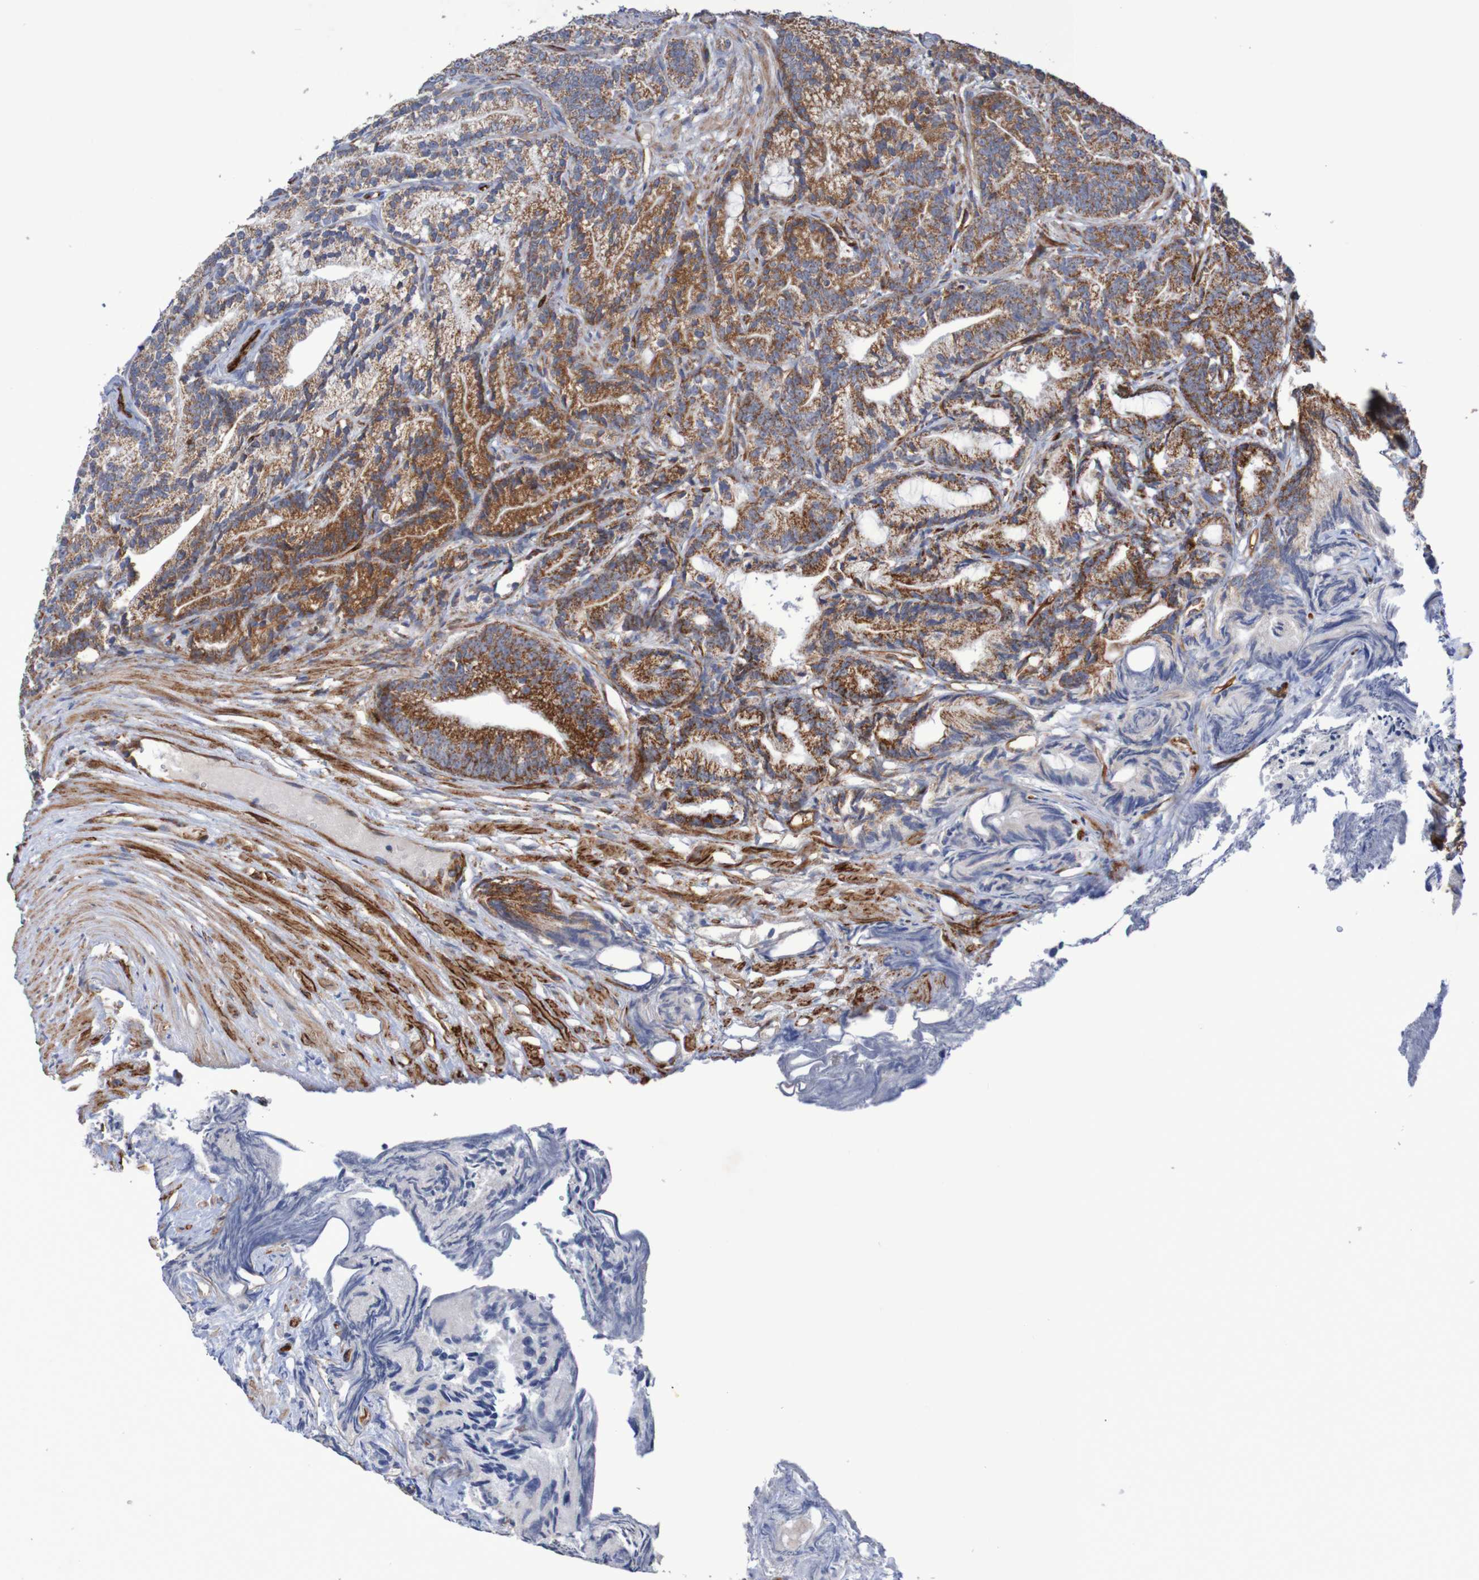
{"staining": {"intensity": "strong", "quantity": ">75%", "location": "cytoplasmic/membranous"}, "tissue": "prostate cancer", "cell_type": "Tumor cells", "image_type": "cancer", "snomed": [{"axis": "morphology", "description": "Adenocarcinoma, Low grade"}, {"axis": "topography", "description": "Prostate"}], "caption": "Prostate low-grade adenocarcinoma was stained to show a protein in brown. There is high levels of strong cytoplasmic/membranous staining in about >75% of tumor cells.", "gene": "MMEL1", "patient": {"sex": "male", "age": 89}}